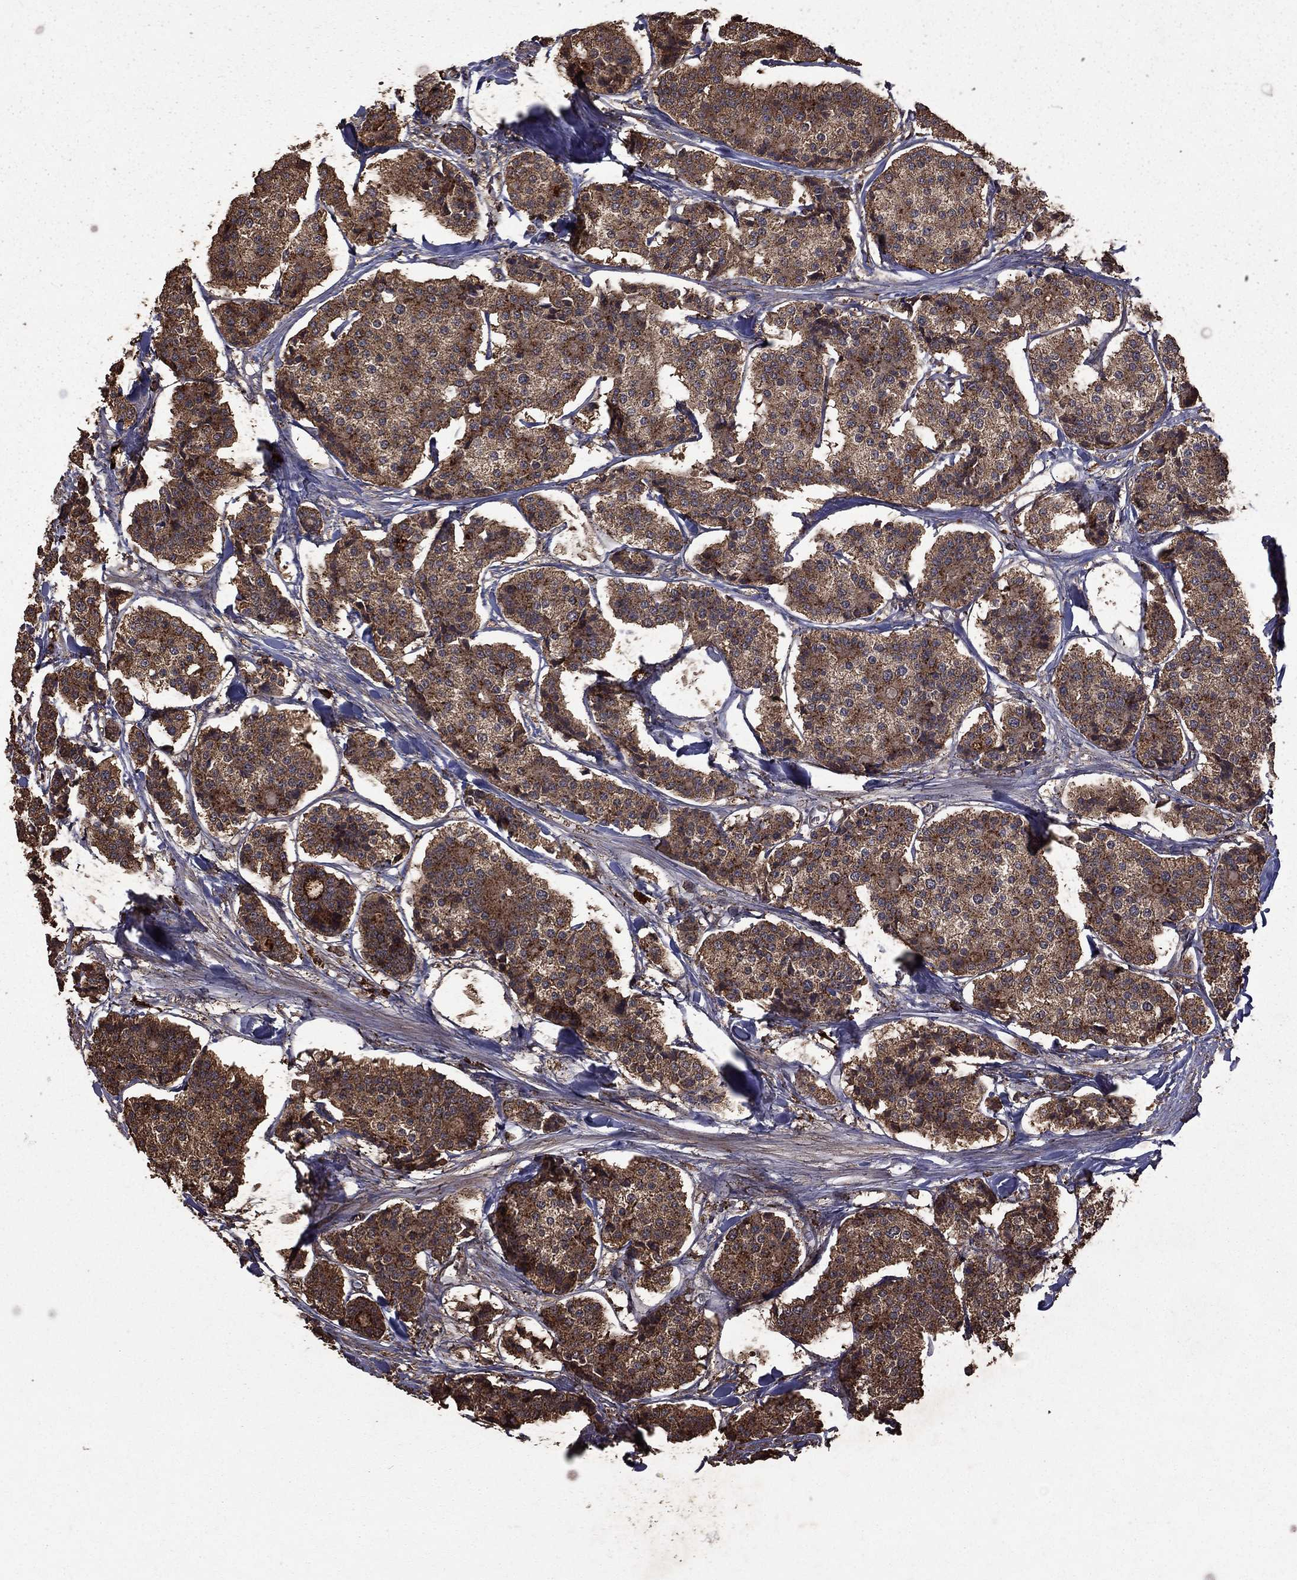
{"staining": {"intensity": "moderate", "quantity": ">75%", "location": "cytoplasmic/membranous"}, "tissue": "carcinoid", "cell_type": "Tumor cells", "image_type": "cancer", "snomed": [{"axis": "morphology", "description": "Carcinoid, malignant, NOS"}, {"axis": "topography", "description": "Small intestine"}], "caption": "This micrograph displays malignant carcinoid stained with immunohistochemistry (IHC) to label a protein in brown. The cytoplasmic/membranous of tumor cells show moderate positivity for the protein. Nuclei are counter-stained blue.", "gene": "BIRC6", "patient": {"sex": "female", "age": 65}}